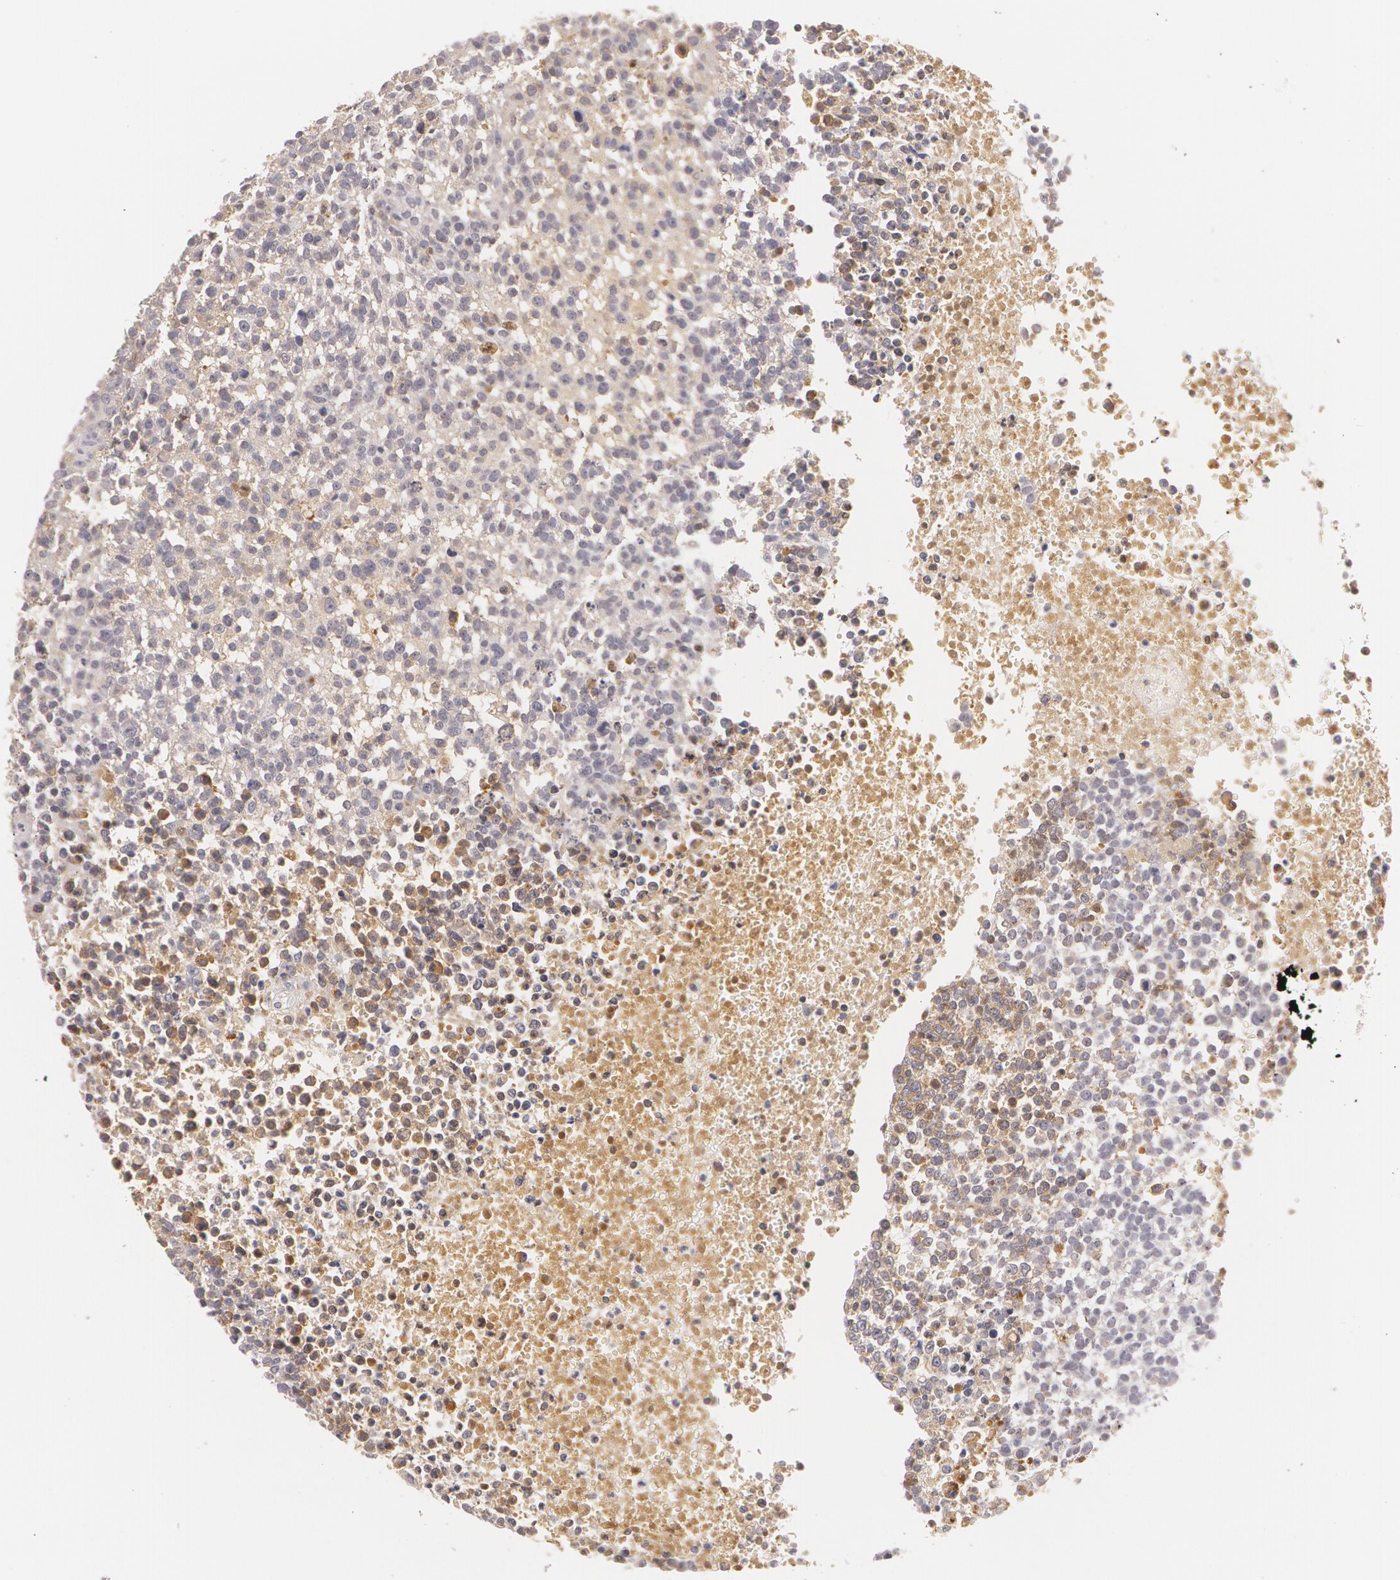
{"staining": {"intensity": "negative", "quantity": "none", "location": "none"}, "tissue": "glioma", "cell_type": "Tumor cells", "image_type": "cancer", "snomed": [{"axis": "morphology", "description": "Glioma, malignant, High grade"}, {"axis": "topography", "description": "Brain"}], "caption": "DAB immunohistochemical staining of malignant high-grade glioma exhibits no significant expression in tumor cells.", "gene": "LBP", "patient": {"sex": "male", "age": 66}}